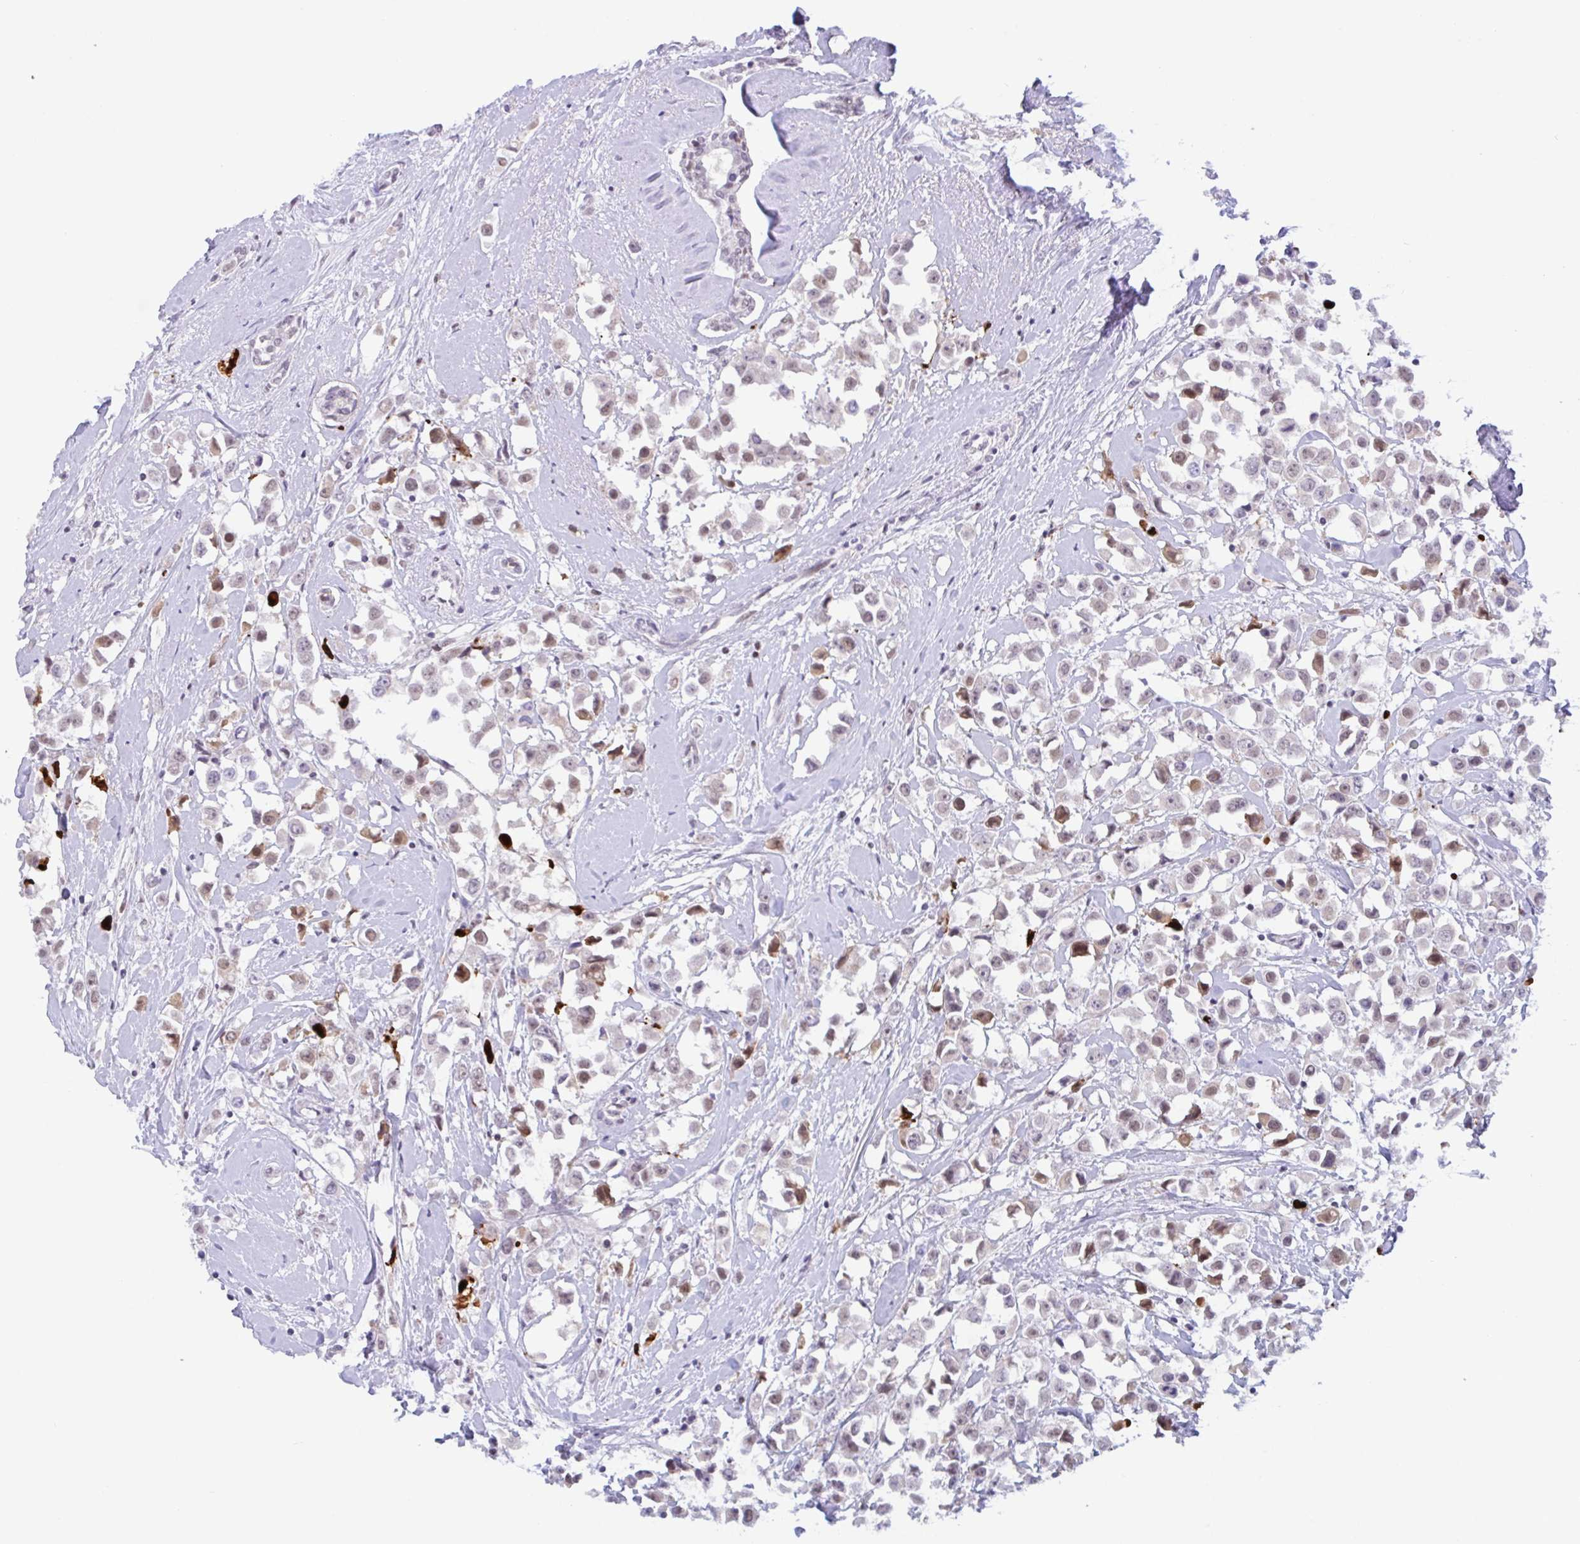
{"staining": {"intensity": "moderate", "quantity": "25%-75%", "location": "cytoplasmic/membranous,nuclear"}, "tissue": "breast cancer", "cell_type": "Tumor cells", "image_type": "cancer", "snomed": [{"axis": "morphology", "description": "Duct carcinoma"}, {"axis": "topography", "description": "Breast"}], "caption": "IHC histopathology image of human intraductal carcinoma (breast) stained for a protein (brown), which exhibits medium levels of moderate cytoplasmic/membranous and nuclear expression in approximately 25%-75% of tumor cells.", "gene": "PLG", "patient": {"sex": "female", "age": 61}}